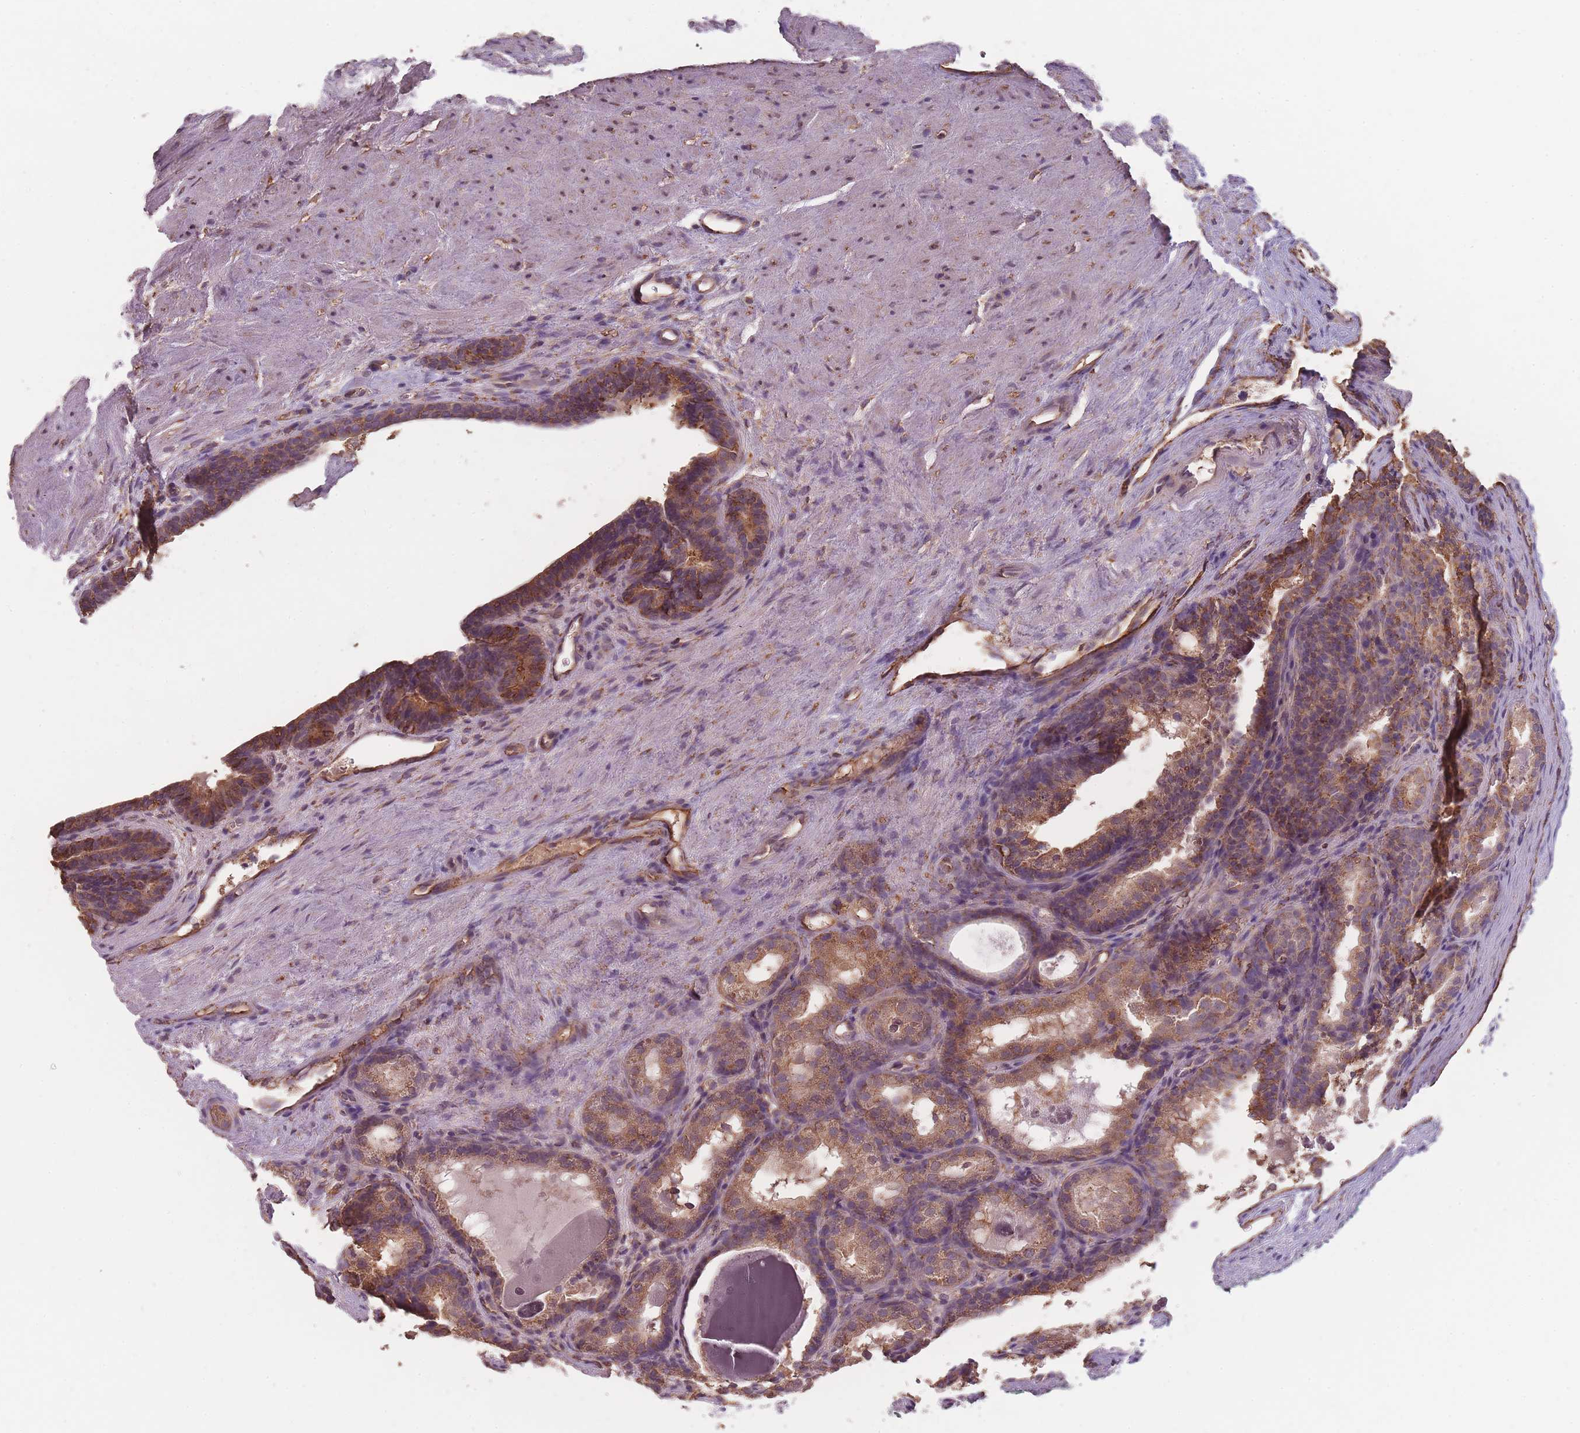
{"staining": {"intensity": "moderate", "quantity": ">75%", "location": "cytoplasmic/membranous"}, "tissue": "prostate cancer", "cell_type": "Tumor cells", "image_type": "cancer", "snomed": [{"axis": "morphology", "description": "Adenocarcinoma, High grade"}, {"axis": "topography", "description": "Prostate"}], "caption": "Brown immunohistochemical staining in high-grade adenocarcinoma (prostate) reveals moderate cytoplasmic/membranous staining in about >75% of tumor cells.", "gene": "SANBR", "patient": {"sex": "male", "age": 62}}